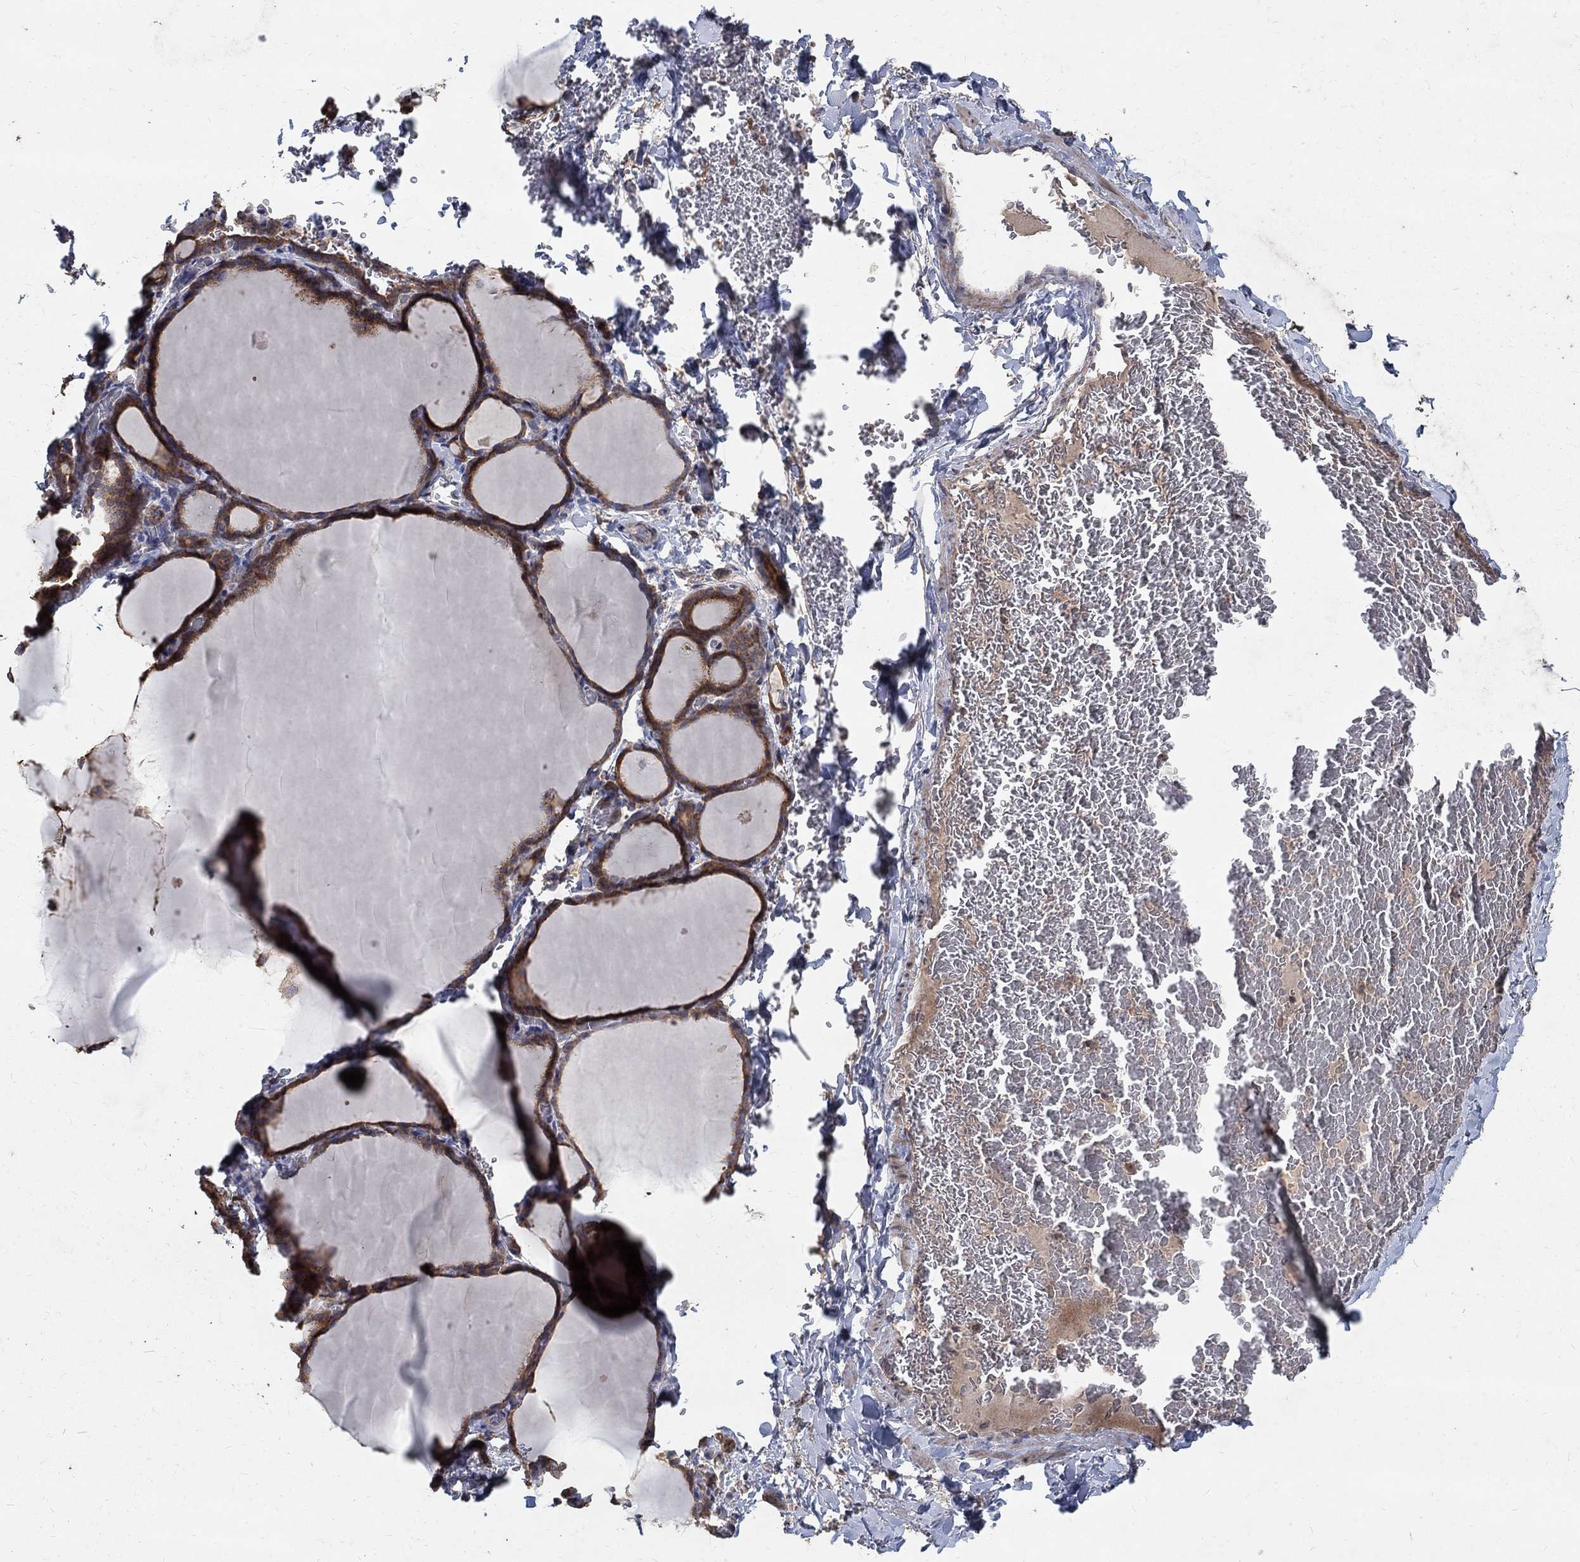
{"staining": {"intensity": "strong", "quantity": ">75%", "location": "cytoplasmic/membranous"}, "tissue": "thyroid gland", "cell_type": "Glandular cells", "image_type": "normal", "snomed": [{"axis": "morphology", "description": "Normal tissue, NOS"}, {"axis": "morphology", "description": "Hyperplasia, NOS"}, {"axis": "topography", "description": "Thyroid gland"}], "caption": "The image exhibits immunohistochemical staining of normal thyroid gland. There is strong cytoplasmic/membranous positivity is appreciated in approximately >75% of glandular cells. (DAB IHC with brightfield microscopy, high magnification).", "gene": "C17orf75", "patient": {"sex": "female", "age": 27}}